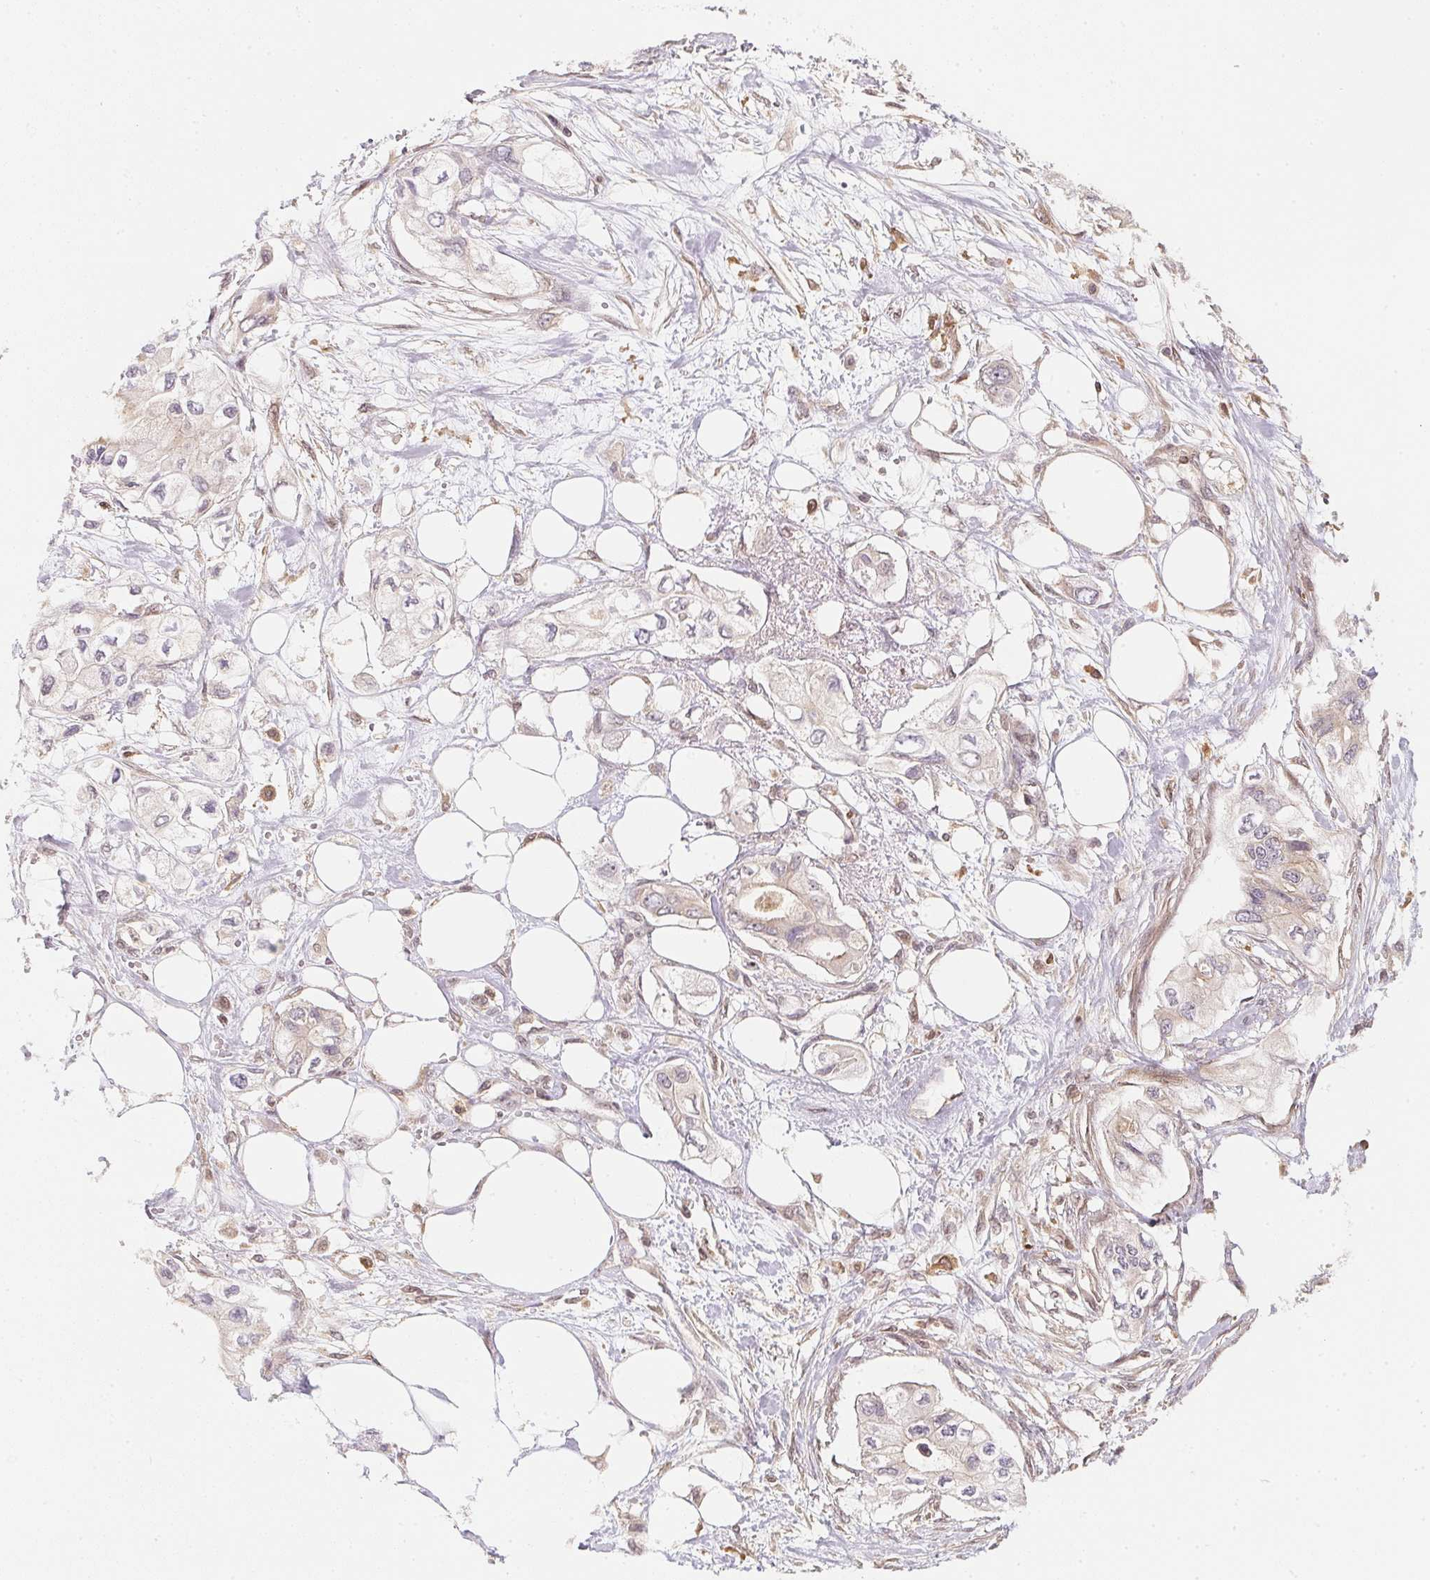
{"staining": {"intensity": "negative", "quantity": "none", "location": "none"}, "tissue": "pancreatic cancer", "cell_type": "Tumor cells", "image_type": "cancer", "snomed": [{"axis": "morphology", "description": "Adenocarcinoma, NOS"}, {"axis": "topography", "description": "Pancreas"}], "caption": "The IHC image has no significant expression in tumor cells of pancreatic cancer tissue.", "gene": "ANKRD13A", "patient": {"sex": "female", "age": 63}}